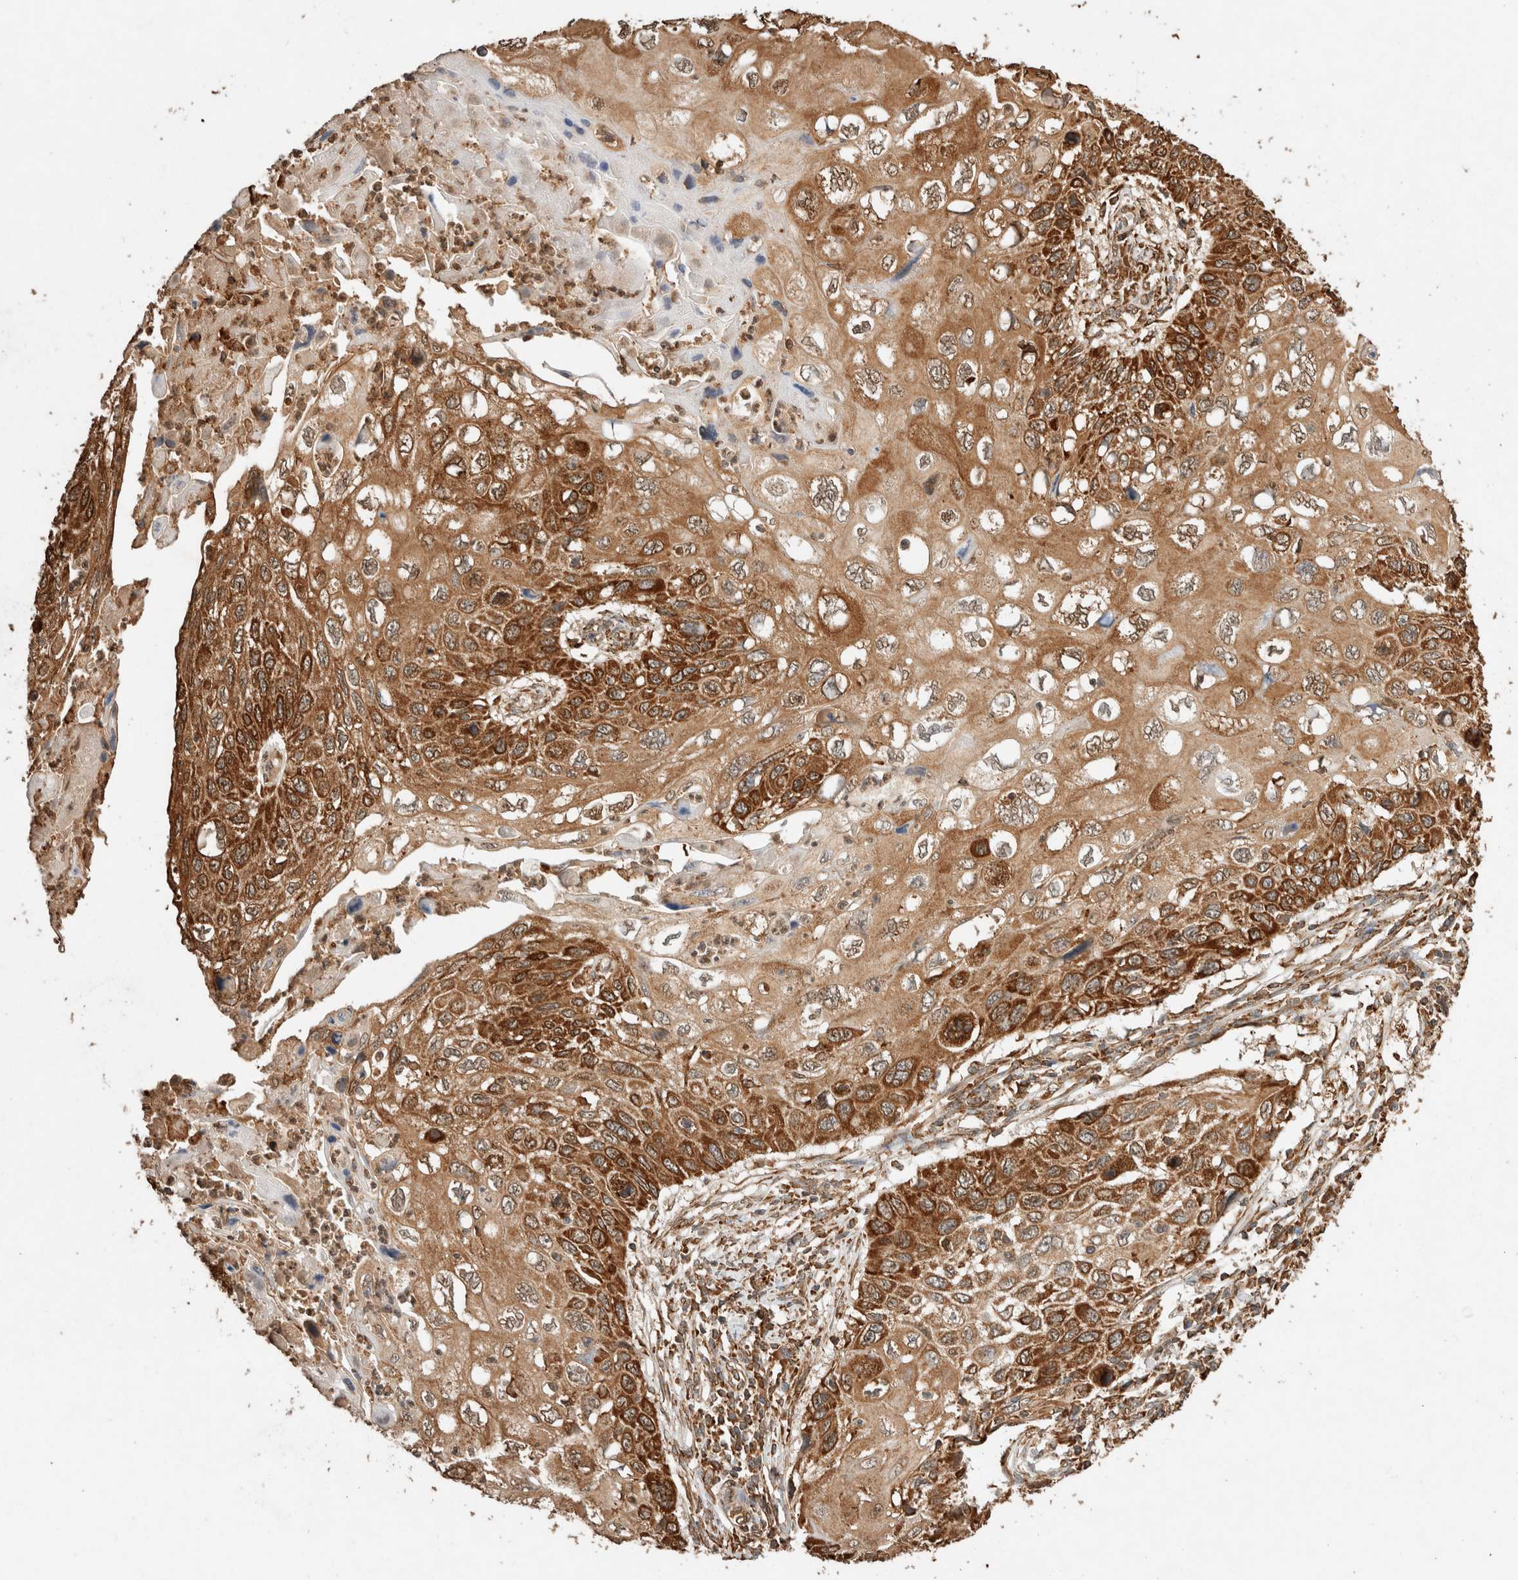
{"staining": {"intensity": "strong", "quantity": "<25%", "location": "cytoplasmic/membranous,nuclear"}, "tissue": "cervical cancer", "cell_type": "Tumor cells", "image_type": "cancer", "snomed": [{"axis": "morphology", "description": "Squamous cell carcinoma, NOS"}, {"axis": "topography", "description": "Cervix"}], "caption": "Strong cytoplasmic/membranous and nuclear protein expression is identified in about <25% of tumor cells in cervical cancer (squamous cell carcinoma). (DAB (3,3'-diaminobenzidine) IHC, brown staining for protein, blue staining for nuclei).", "gene": "ERAP1", "patient": {"sex": "female", "age": 70}}